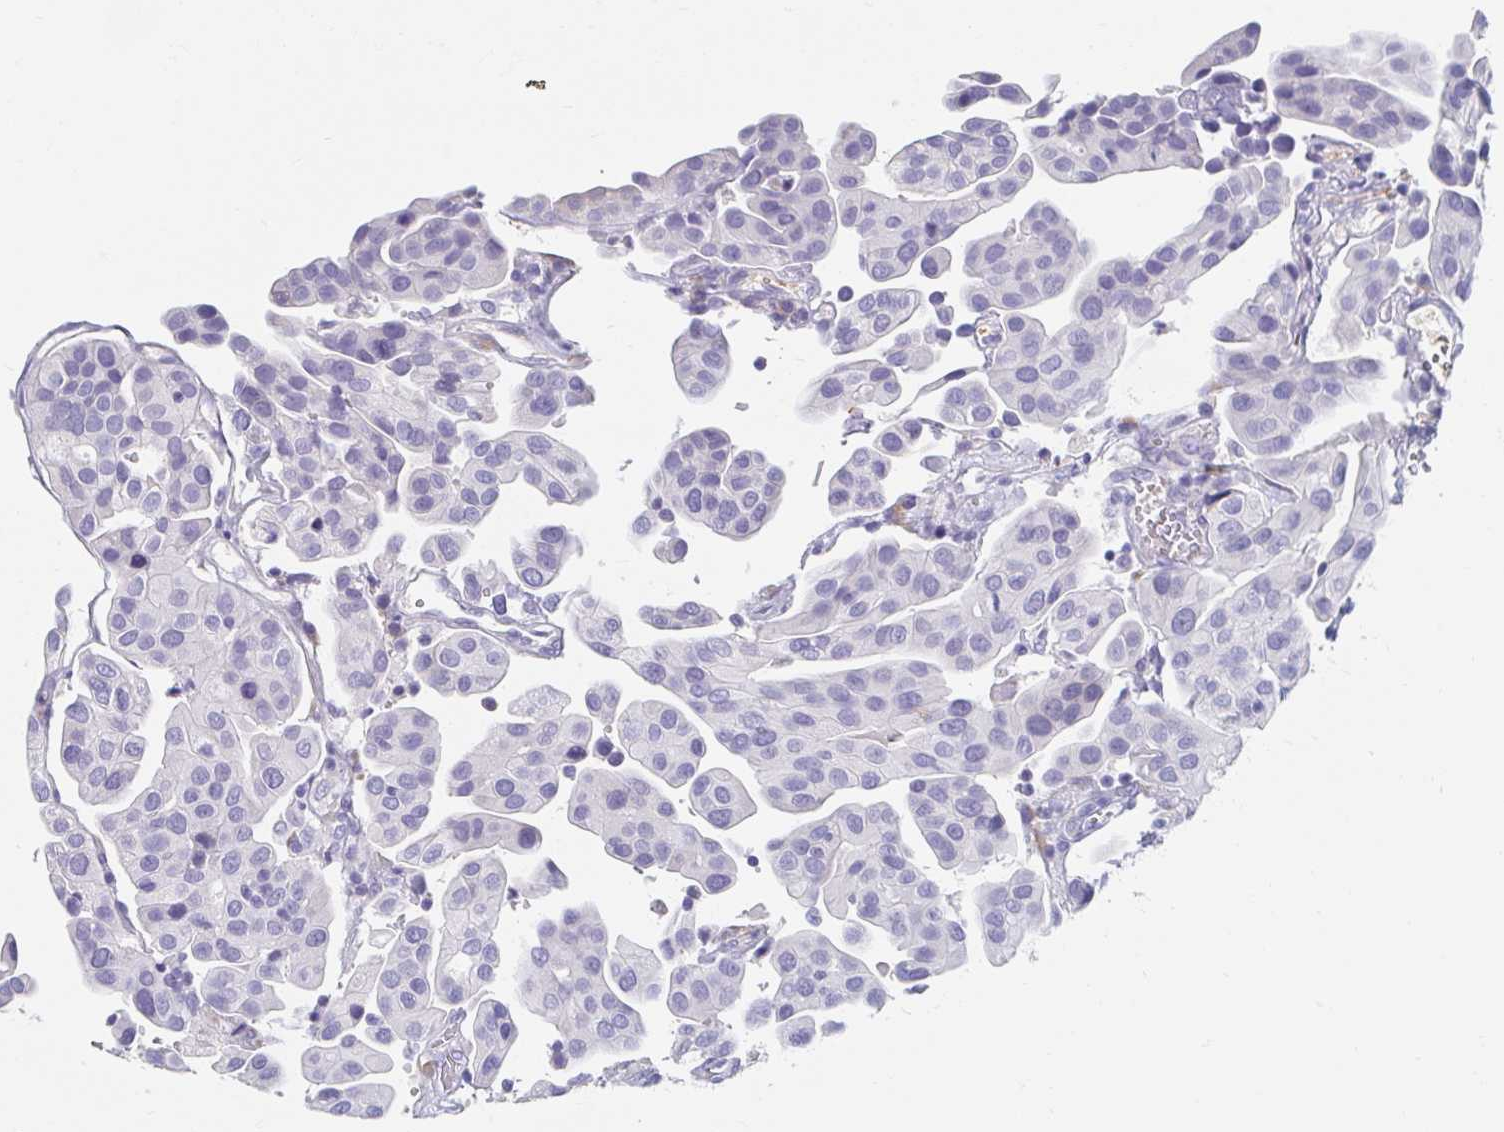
{"staining": {"intensity": "negative", "quantity": "none", "location": "none"}, "tissue": "renal cancer", "cell_type": "Tumor cells", "image_type": "cancer", "snomed": [{"axis": "morphology", "description": "Adenocarcinoma, NOS"}, {"axis": "topography", "description": "Urinary bladder"}], "caption": "Immunohistochemical staining of renal cancer (adenocarcinoma) reveals no significant staining in tumor cells.", "gene": "MYLK2", "patient": {"sex": "male", "age": 61}}